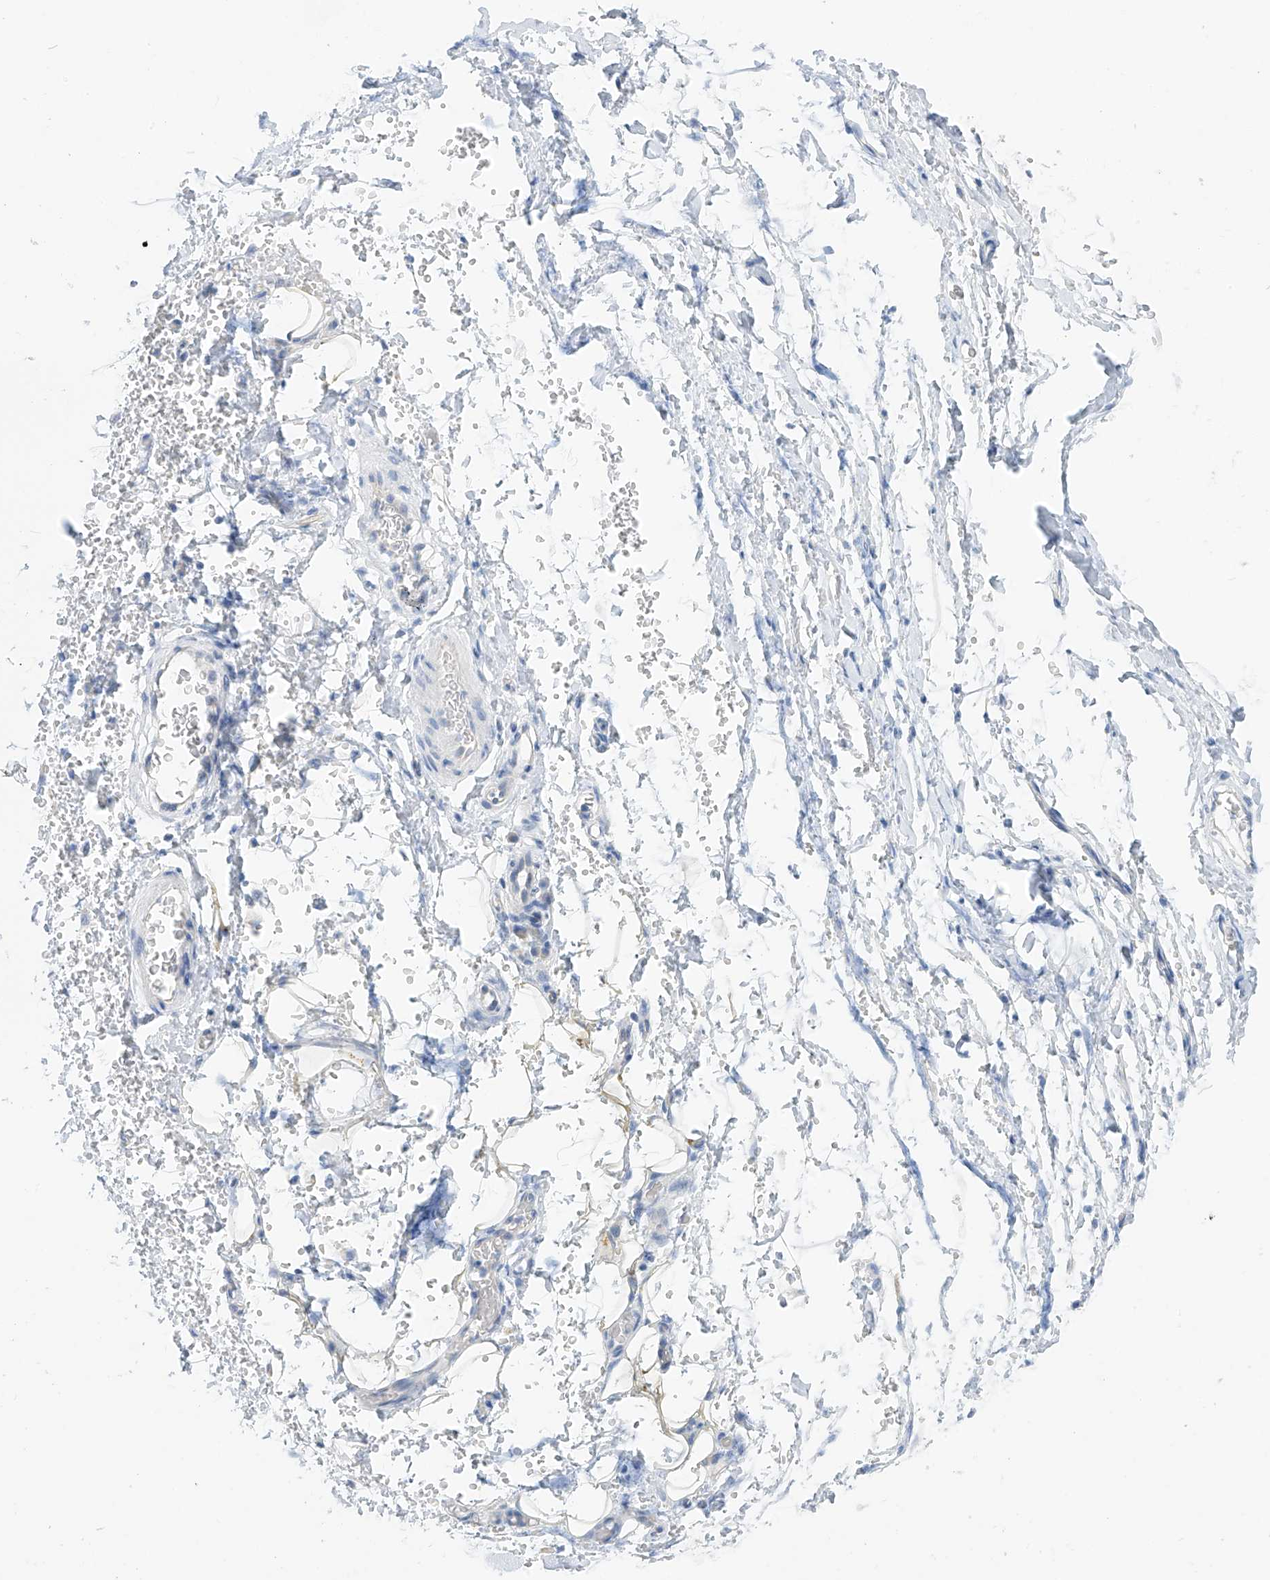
{"staining": {"intensity": "negative", "quantity": "none", "location": "none"}, "tissue": "adipose tissue", "cell_type": "Adipocytes", "image_type": "normal", "snomed": [{"axis": "morphology", "description": "Normal tissue, NOS"}, {"axis": "morphology", "description": "Adenocarcinoma, NOS"}, {"axis": "topography", "description": "Stomach, upper"}, {"axis": "topography", "description": "Peripheral nerve tissue"}], "caption": "Immunohistochemistry micrograph of benign adipose tissue stained for a protein (brown), which exhibits no expression in adipocytes.", "gene": "PIK3C2B", "patient": {"sex": "male", "age": 62}}